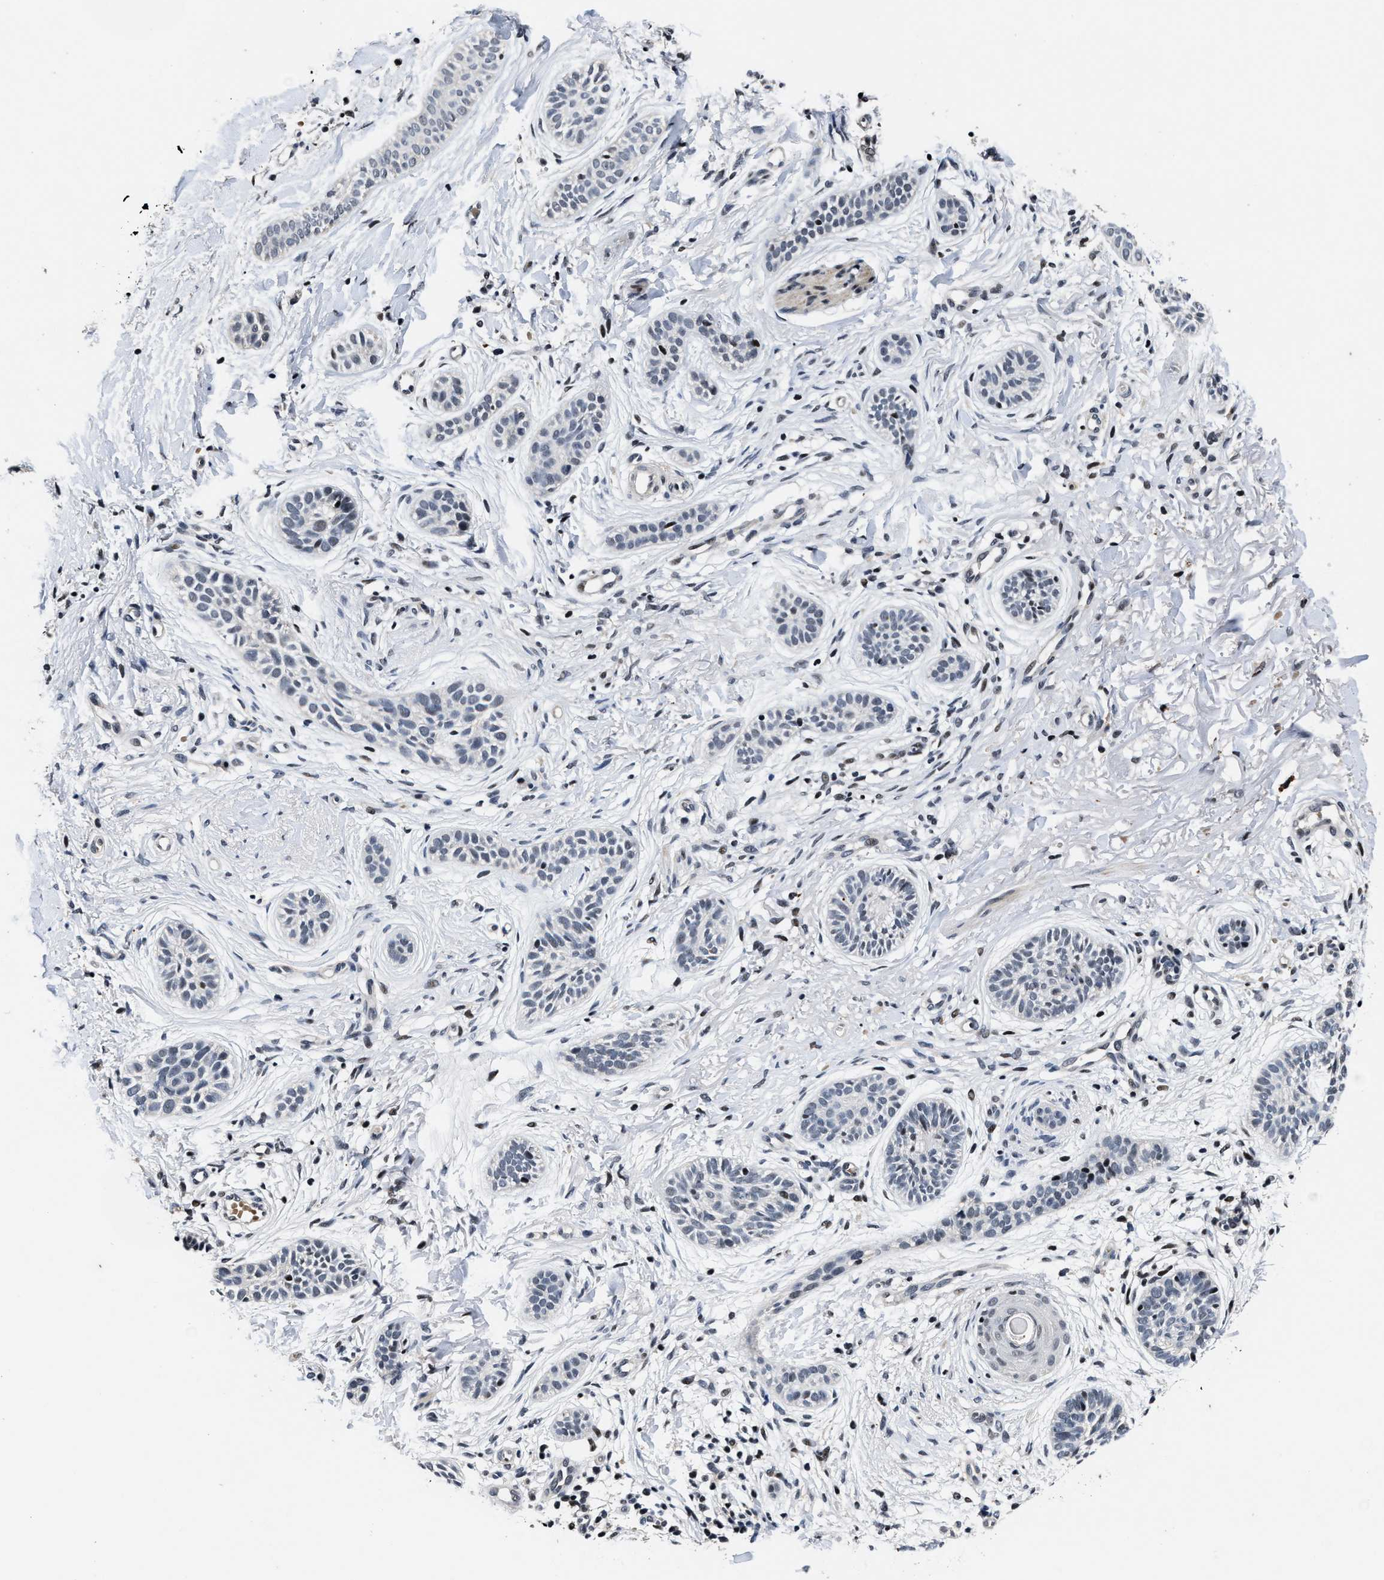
{"staining": {"intensity": "negative", "quantity": "none", "location": "none"}, "tissue": "skin cancer", "cell_type": "Tumor cells", "image_type": "cancer", "snomed": [{"axis": "morphology", "description": "Normal tissue, NOS"}, {"axis": "morphology", "description": "Basal cell carcinoma"}, {"axis": "topography", "description": "Skin"}], "caption": "IHC of skin basal cell carcinoma shows no positivity in tumor cells.", "gene": "ZNF233", "patient": {"sex": "male", "age": 63}}